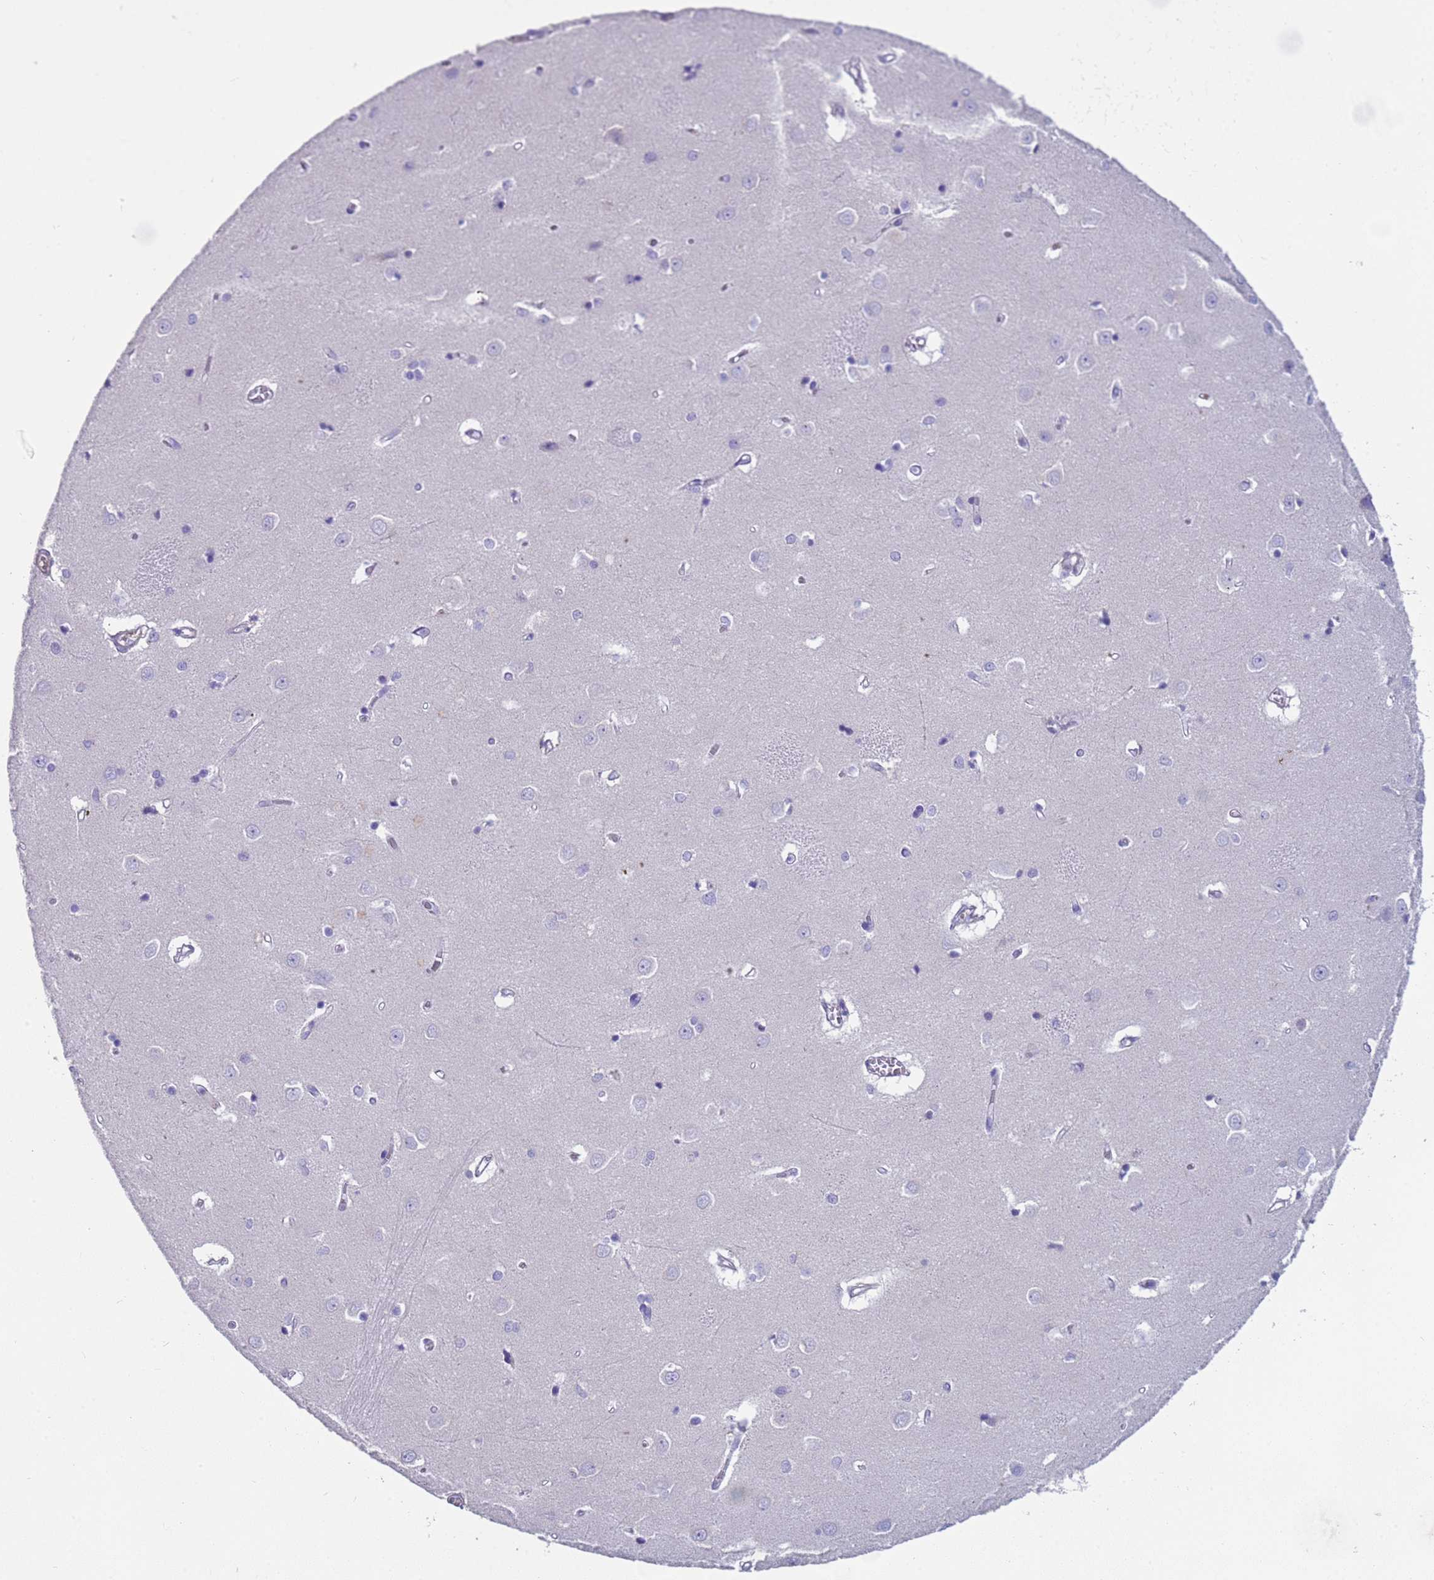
{"staining": {"intensity": "negative", "quantity": "none", "location": "none"}, "tissue": "caudate", "cell_type": "Glial cells", "image_type": "normal", "snomed": [{"axis": "morphology", "description": "Normal tissue, NOS"}, {"axis": "topography", "description": "Lateral ventricle wall"}], "caption": "DAB immunohistochemical staining of benign caudate exhibits no significant positivity in glial cells. (IHC, brightfield microscopy, high magnification).", "gene": "KBTBD3", "patient": {"sex": "male", "age": 37}}